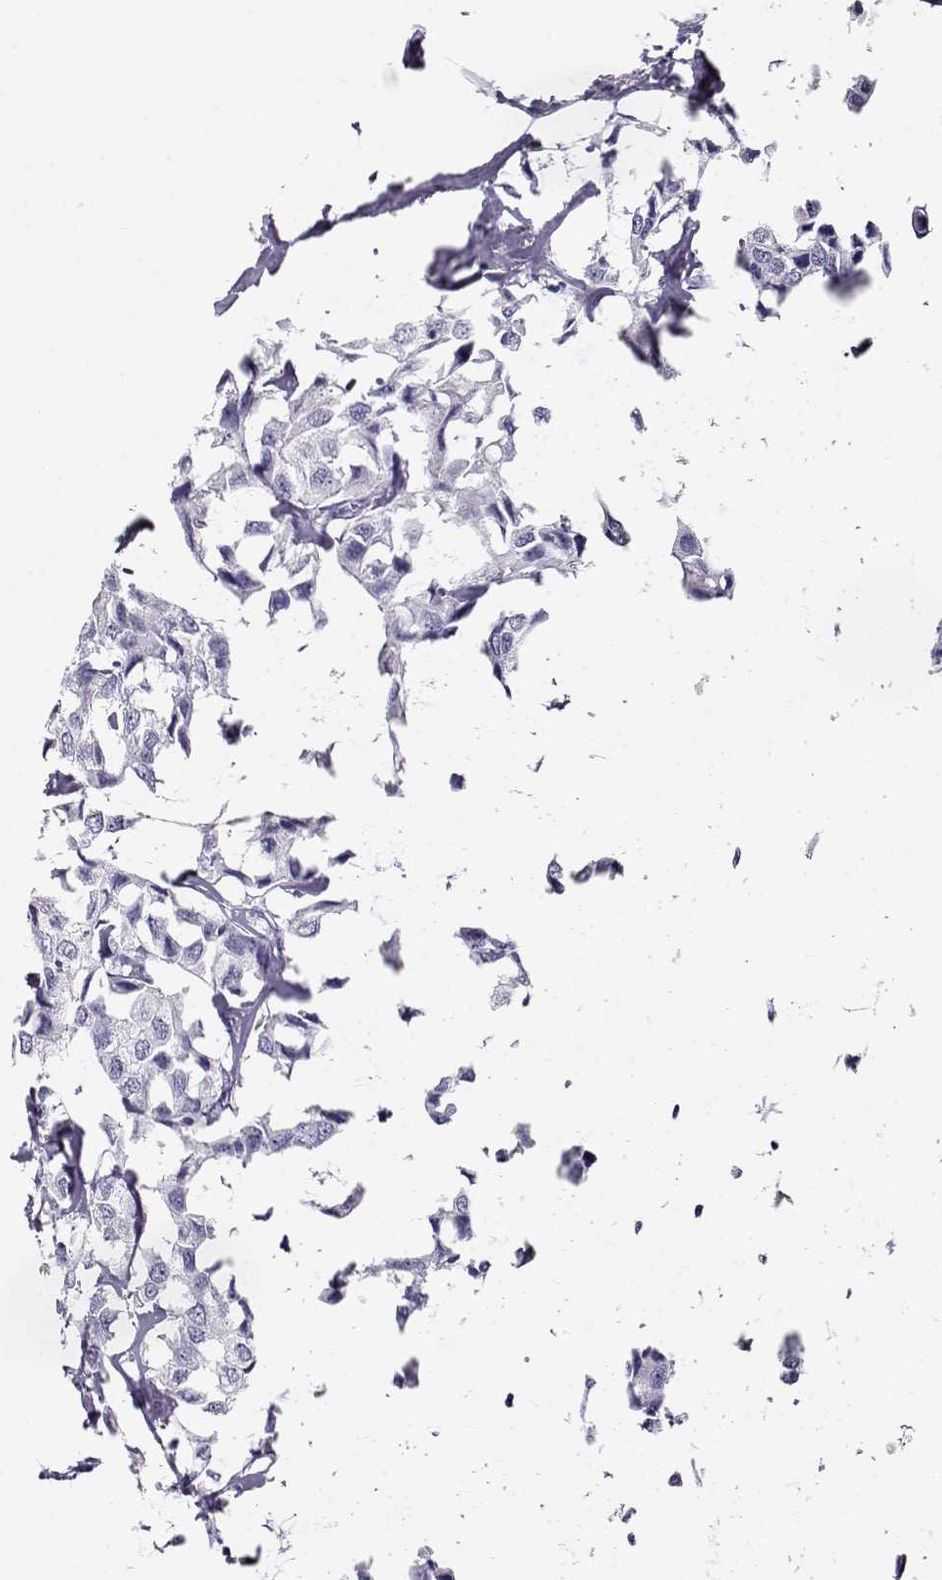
{"staining": {"intensity": "negative", "quantity": "none", "location": "none"}, "tissue": "breast cancer", "cell_type": "Tumor cells", "image_type": "cancer", "snomed": [{"axis": "morphology", "description": "Duct carcinoma"}, {"axis": "topography", "description": "Breast"}], "caption": "Immunohistochemistry (IHC) histopathology image of neoplastic tissue: human breast intraductal carcinoma stained with DAB (3,3'-diaminobenzidine) shows no significant protein expression in tumor cells.", "gene": "ACTN2", "patient": {"sex": "female", "age": 80}}